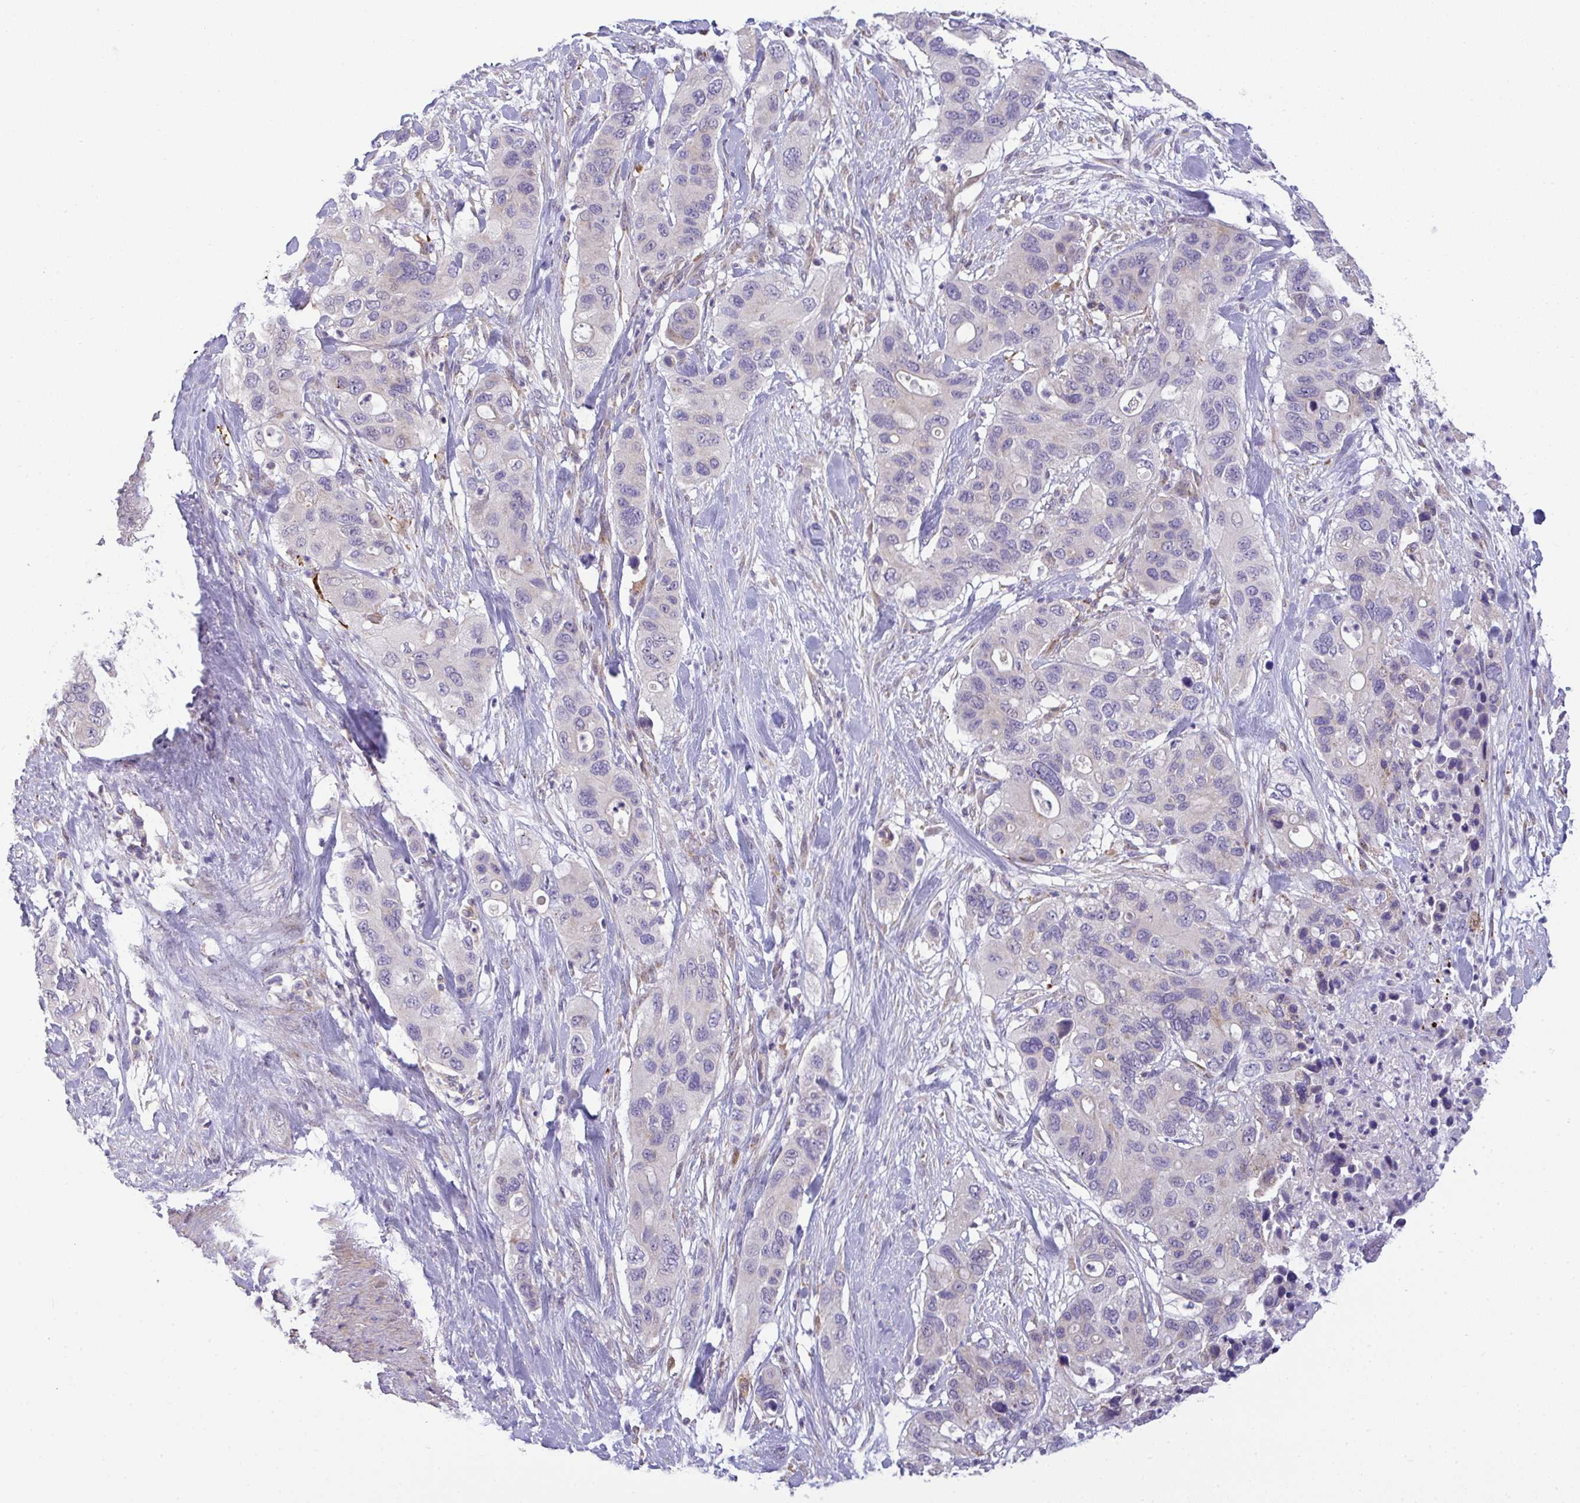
{"staining": {"intensity": "moderate", "quantity": "<25%", "location": "cytoplasmic/membranous"}, "tissue": "pancreatic cancer", "cell_type": "Tumor cells", "image_type": "cancer", "snomed": [{"axis": "morphology", "description": "Adenocarcinoma, NOS"}, {"axis": "topography", "description": "Pancreas"}], "caption": "Protein analysis of pancreatic cancer tissue demonstrates moderate cytoplasmic/membranous positivity in about <25% of tumor cells.", "gene": "SRRM4", "patient": {"sex": "female", "age": 71}}